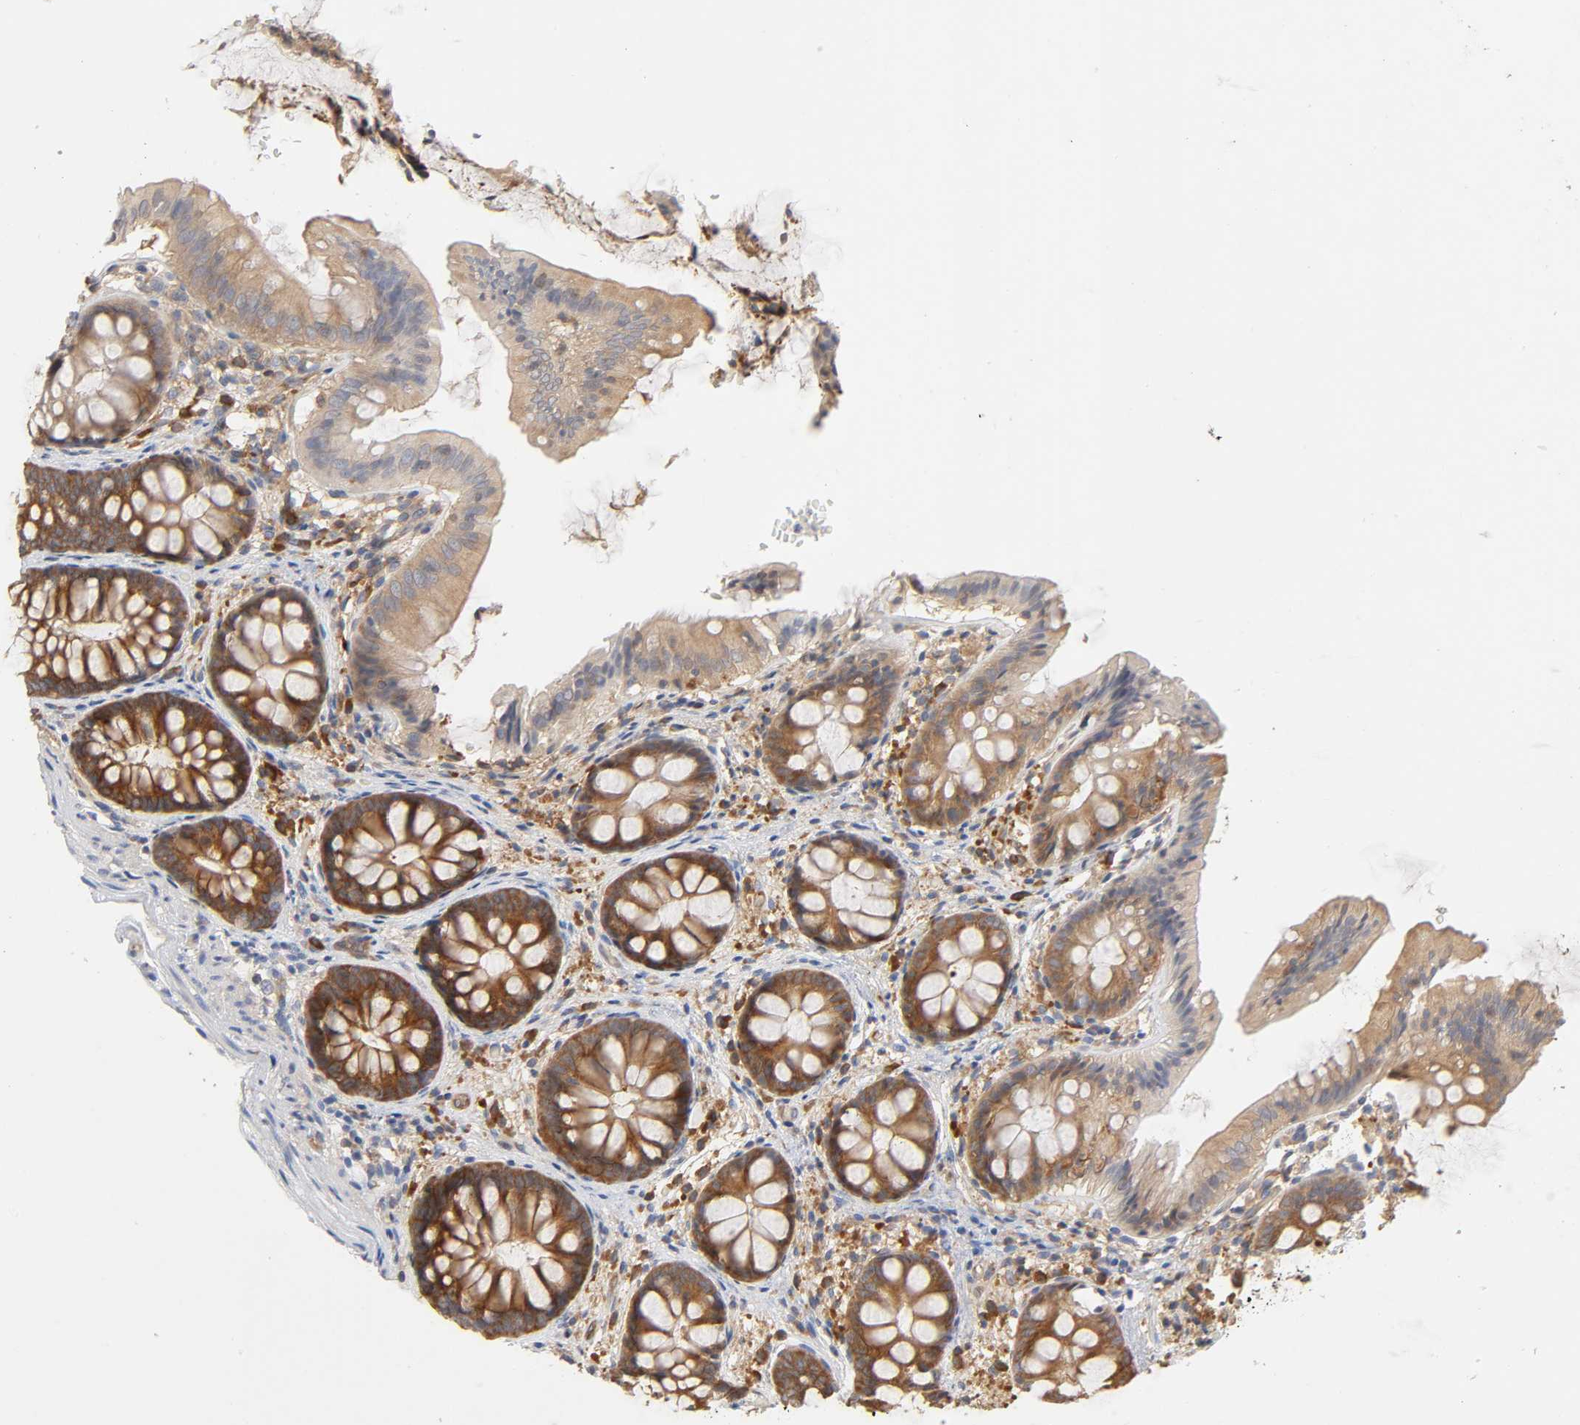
{"staining": {"intensity": "weak", "quantity": ">75%", "location": "cytoplasmic/membranous"}, "tissue": "colon", "cell_type": "Endothelial cells", "image_type": "normal", "snomed": [{"axis": "morphology", "description": "Normal tissue, NOS"}, {"axis": "topography", "description": "Smooth muscle"}, {"axis": "topography", "description": "Colon"}], "caption": "Immunohistochemical staining of benign colon exhibits low levels of weak cytoplasmic/membranous positivity in about >75% of endothelial cells.", "gene": "IQCJ", "patient": {"sex": "male", "age": 67}}